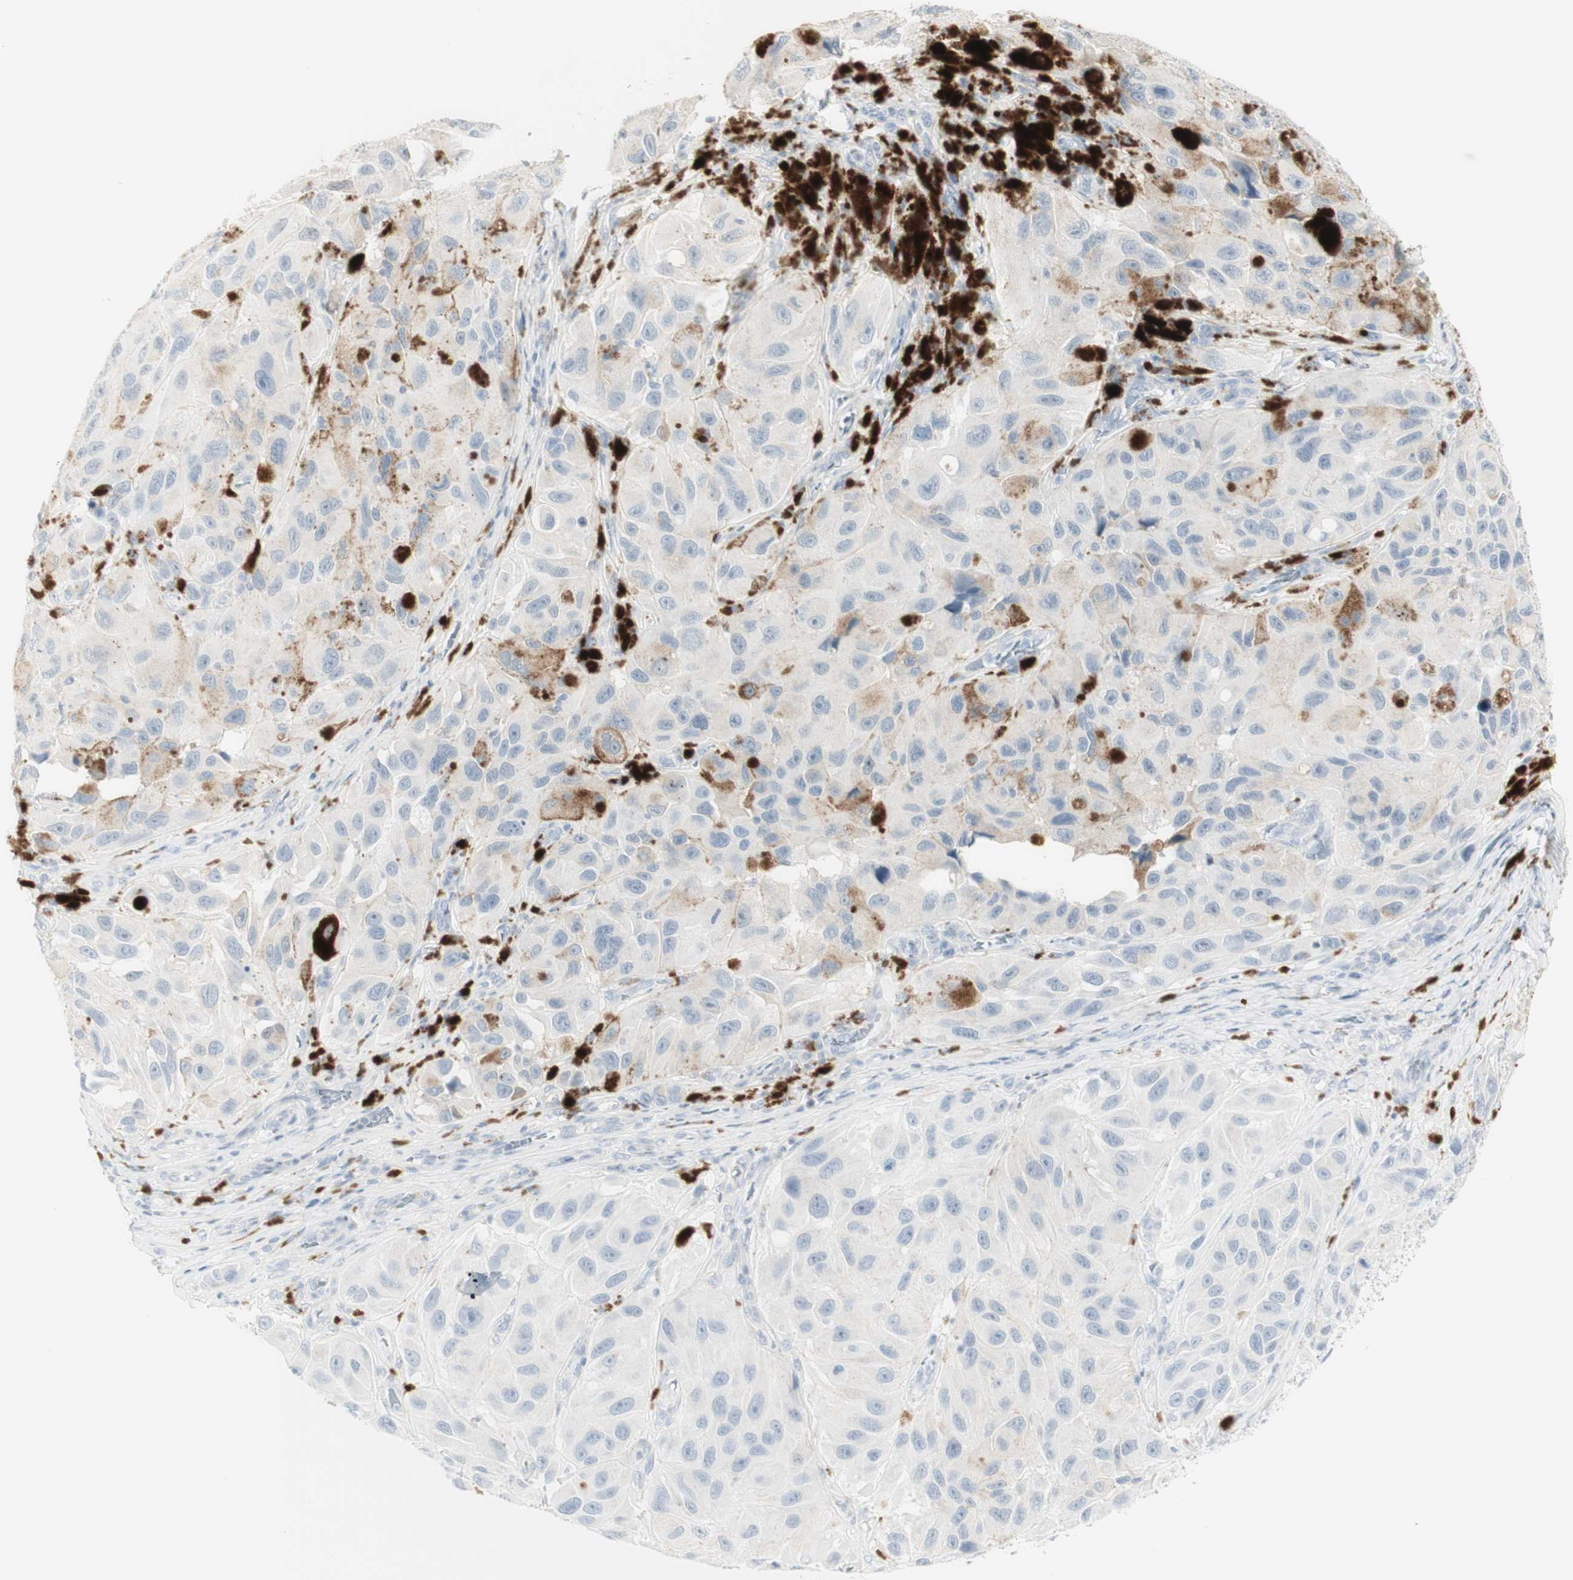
{"staining": {"intensity": "negative", "quantity": "none", "location": "none"}, "tissue": "melanoma", "cell_type": "Tumor cells", "image_type": "cancer", "snomed": [{"axis": "morphology", "description": "Malignant melanoma, NOS"}, {"axis": "topography", "description": "Skin"}], "caption": "Immunohistochemistry of melanoma exhibits no positivity in tumor cells. Brightfield microscopy of IHC stained with DAB (brown) and hematoxylin (blue), captured at high magnification.", "gene": "MDK", "patient": {"sex": "female", "age": 73}}